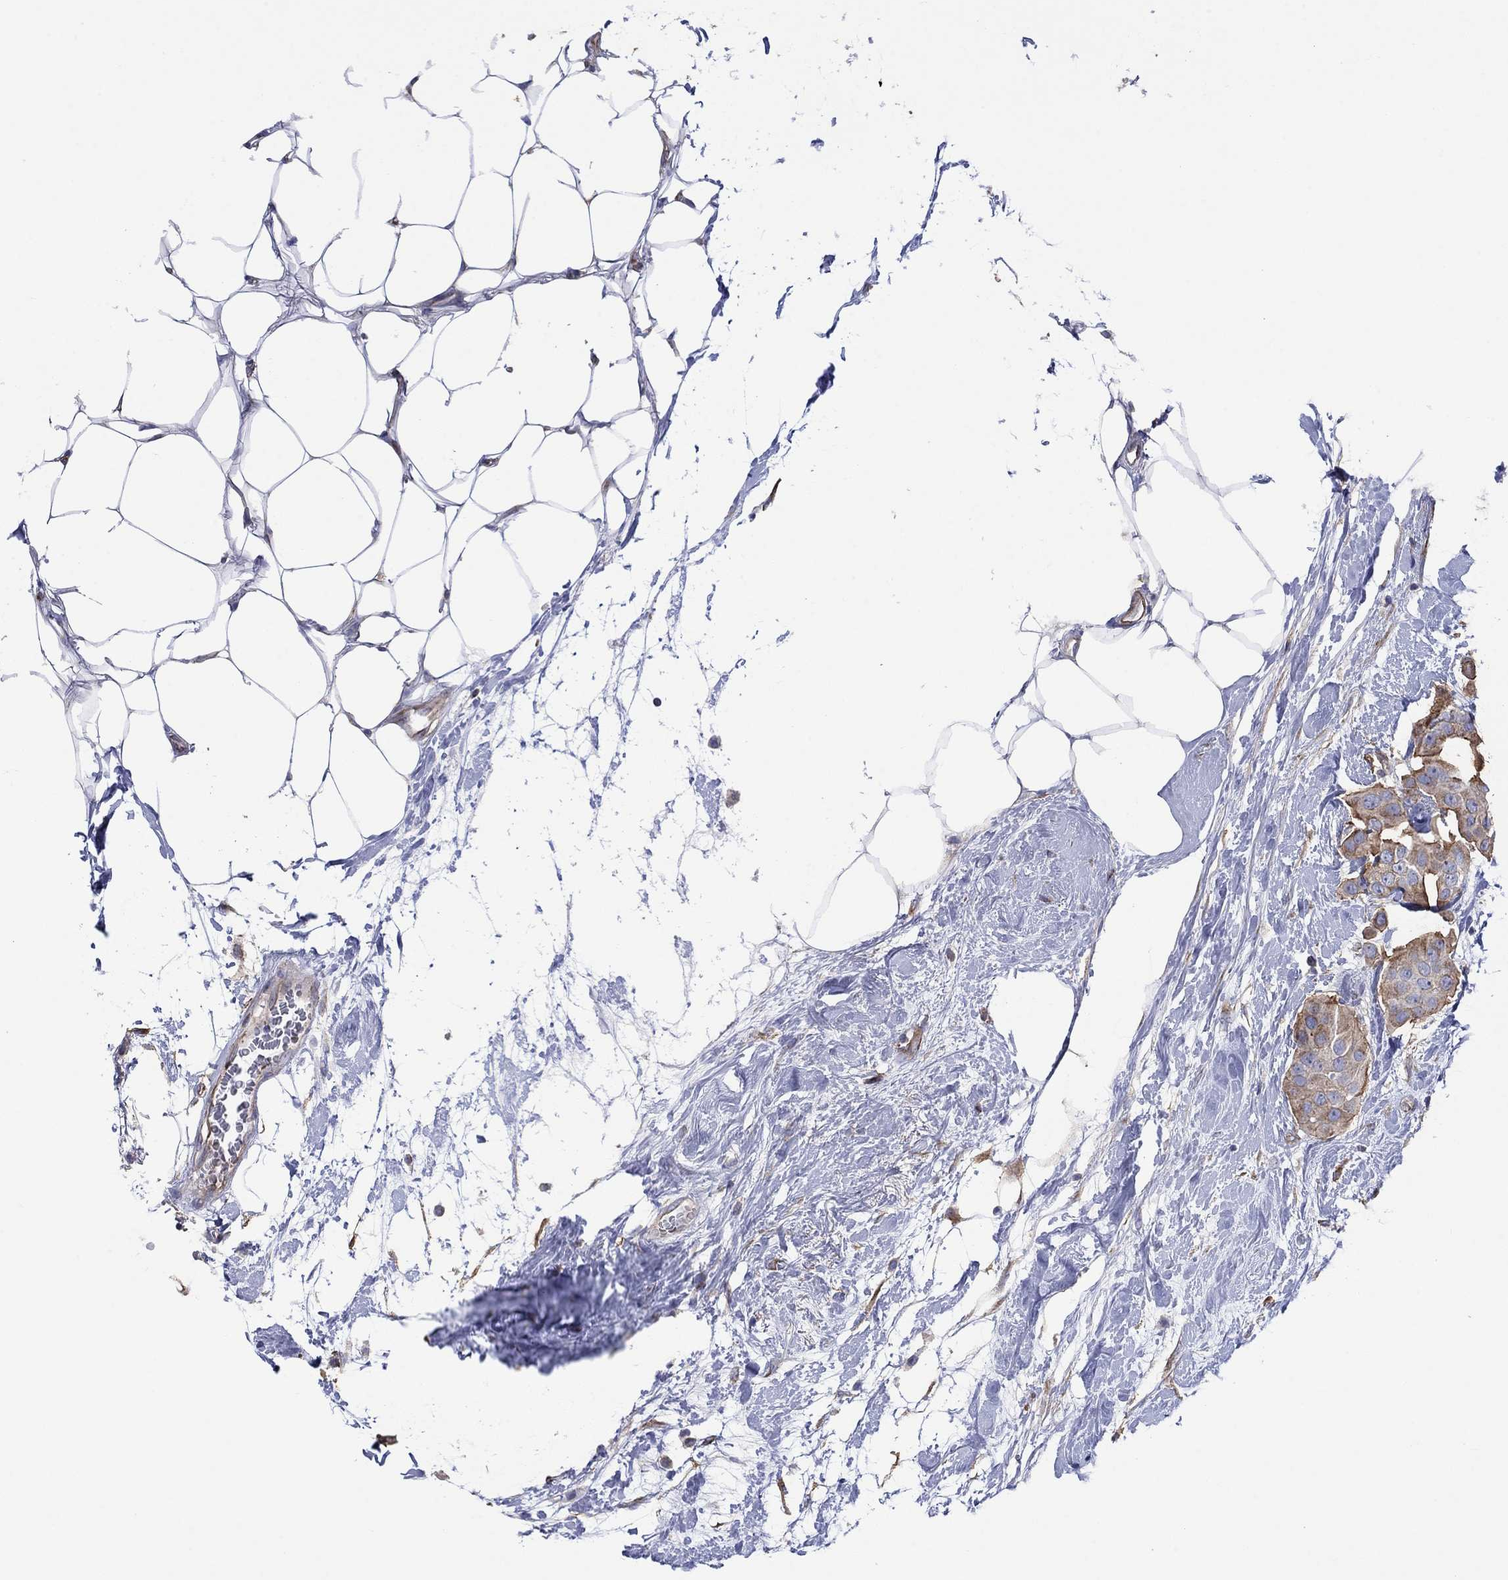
{"staining": {"intensity": "moderate", "quantity": "<25%", "location": "cytoplasmic/membranous"}, "tissue": "breast cancer", "cell_type": "Tumor cells", "image_type": "cancer", "snomed": [{"axis": "morphology", "description": "Duct carcinoma"}, {"axis": "topography", "description": "Breast"}], "caption": "Immunohistochemistry (IHC) histopathology image of invasive ductal carcinoma (breast) stained for a protein (brown), which exhibits low levels of moderate cytoplasmic/membranous expression in approximately <25% of tumor cells.", "gene": "TPRN", "patient": {"sex": "female", "age": 45}}